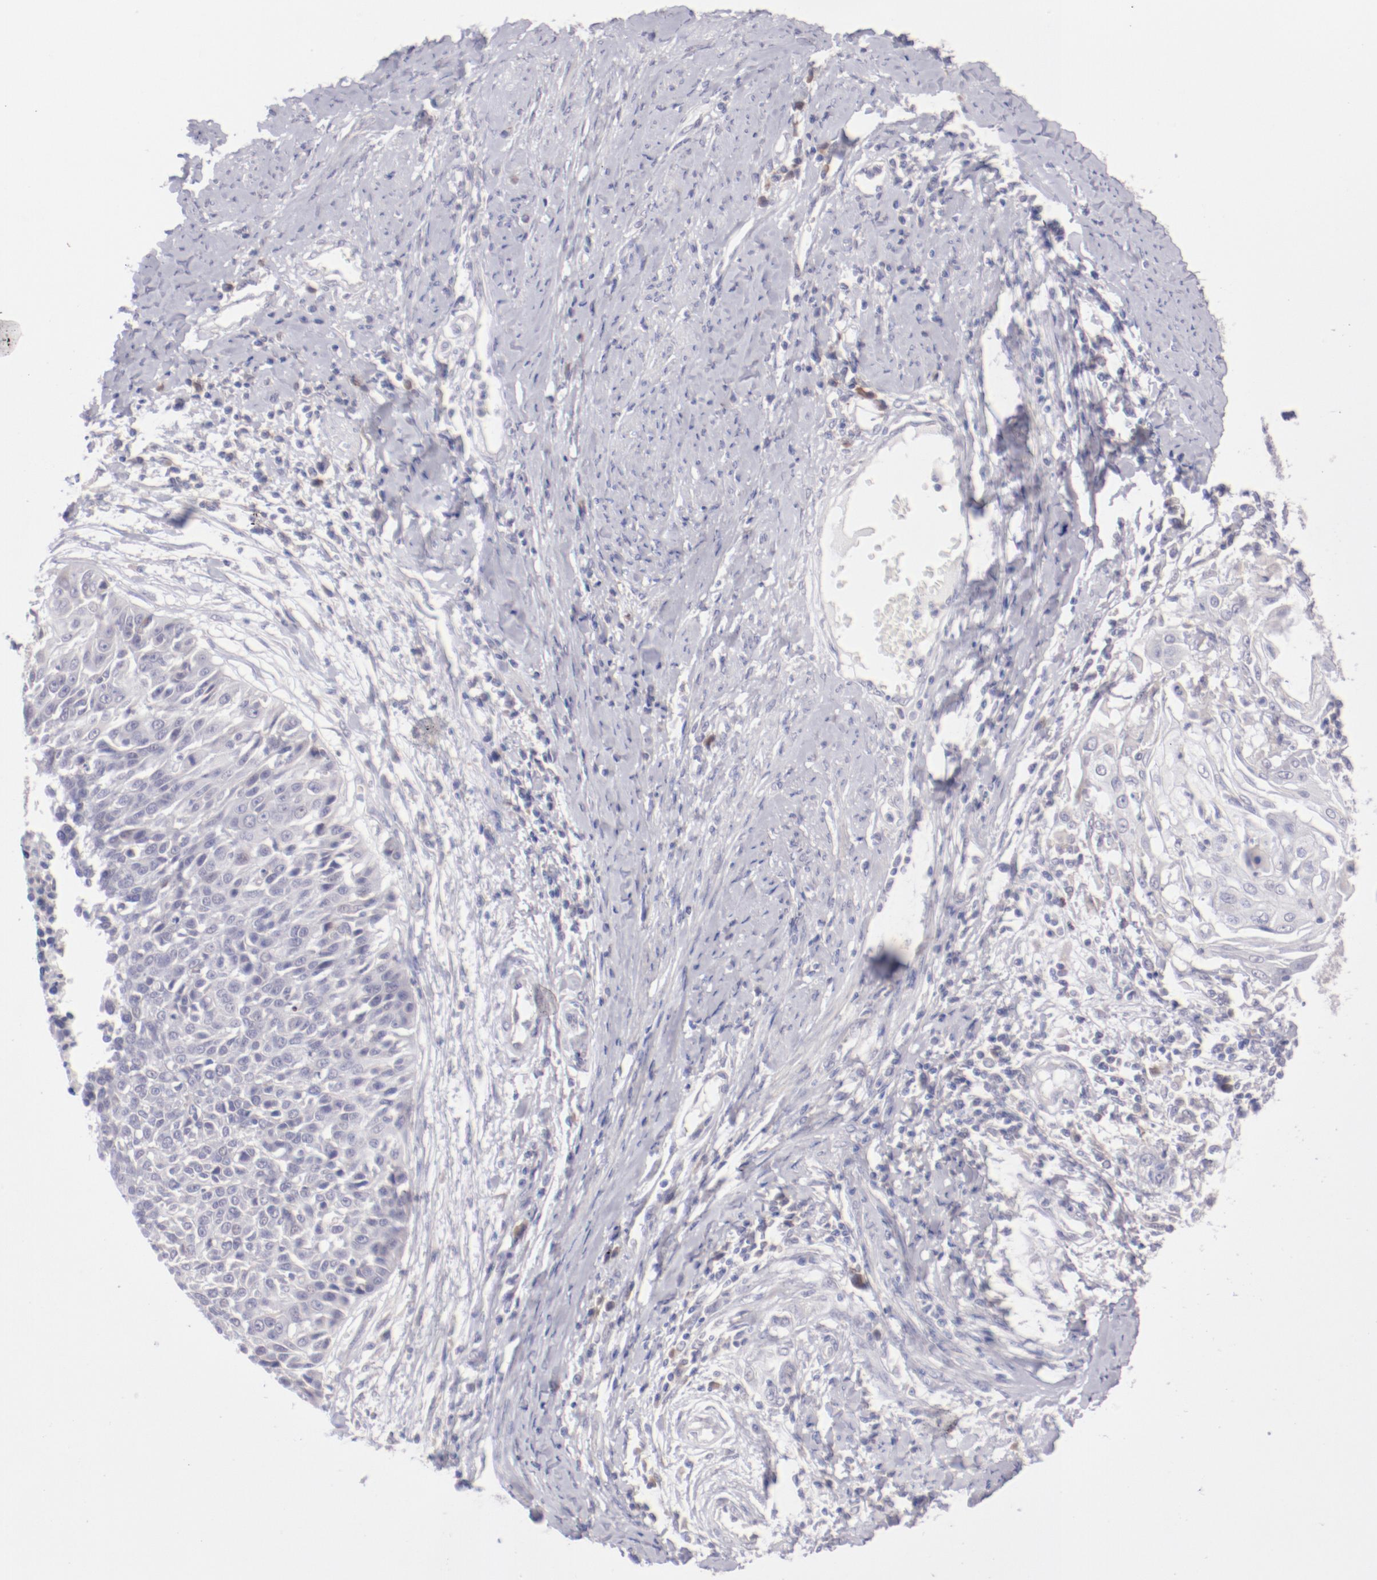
{"staining": {"intensity": "negative", "quantity": "none", "location": "none"}, "tissue": "cervical cancer", "cell_type": "Tumor cells", "image_type": "cancer", "snomed": [{"axis": "morphology", "description": "Squamous cell carcinoma, NOS"}, {"axis": "topography", "description": "Cervix"}], "caption": "Tumor cells show no significant protein positivity in squamous cell carcinoma (cervical).", "gene": "TRAF3", "patient": {"sex": "female", "age": 64}}